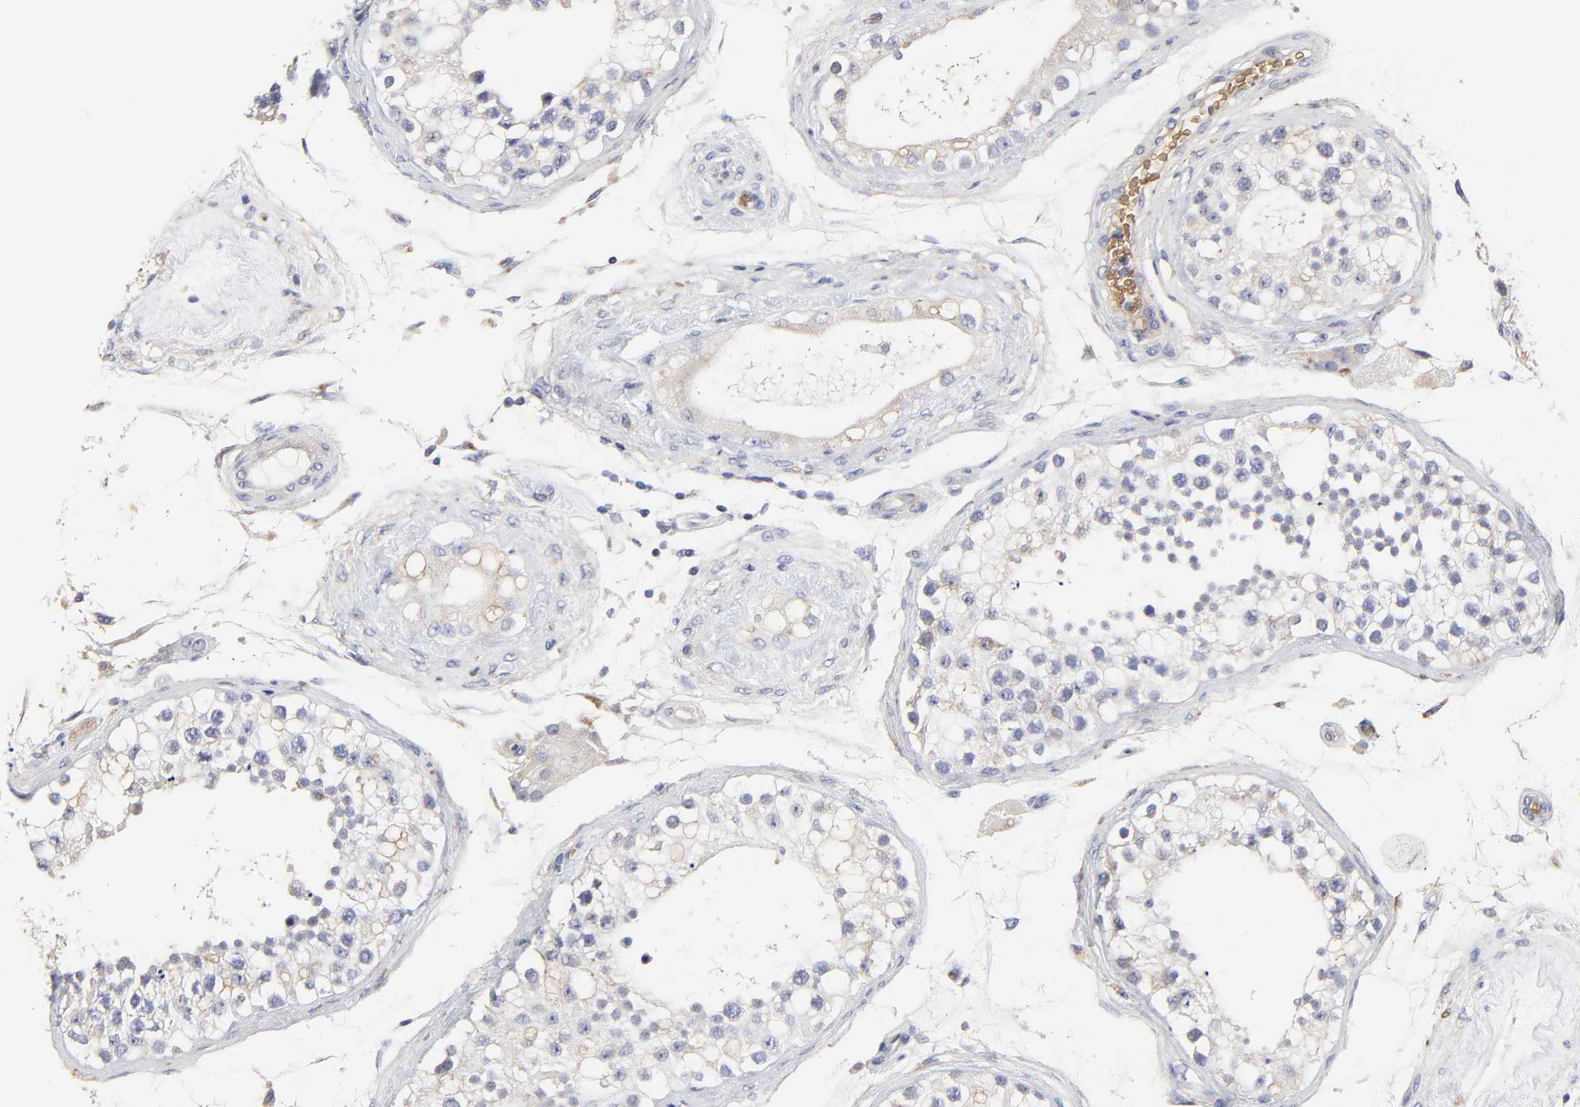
{"staining": {"intensity": "negative", "quantity": "none", "location": "none"}, "tissue": "testis", "cell_type": "Cells in seminiferous ducts", "image_type": "normal", "snomed": [{"axis": "morphology", "description": "Normal tissue, NOS"}, {"axis": "topography", "description": "Testis"}], "caption": "A photomicrograph of human testis is negative for staining in cells in seminiferous ducts. The staining was performed using DAB (3,3'-diaminobenzidine) to visualize the protein expression in brown, while the nuclei were stained in blue with hematoxylin (Magnification: 20x).", "gene": "PAG1", "patient": {"sex": "male", "age": 68}}